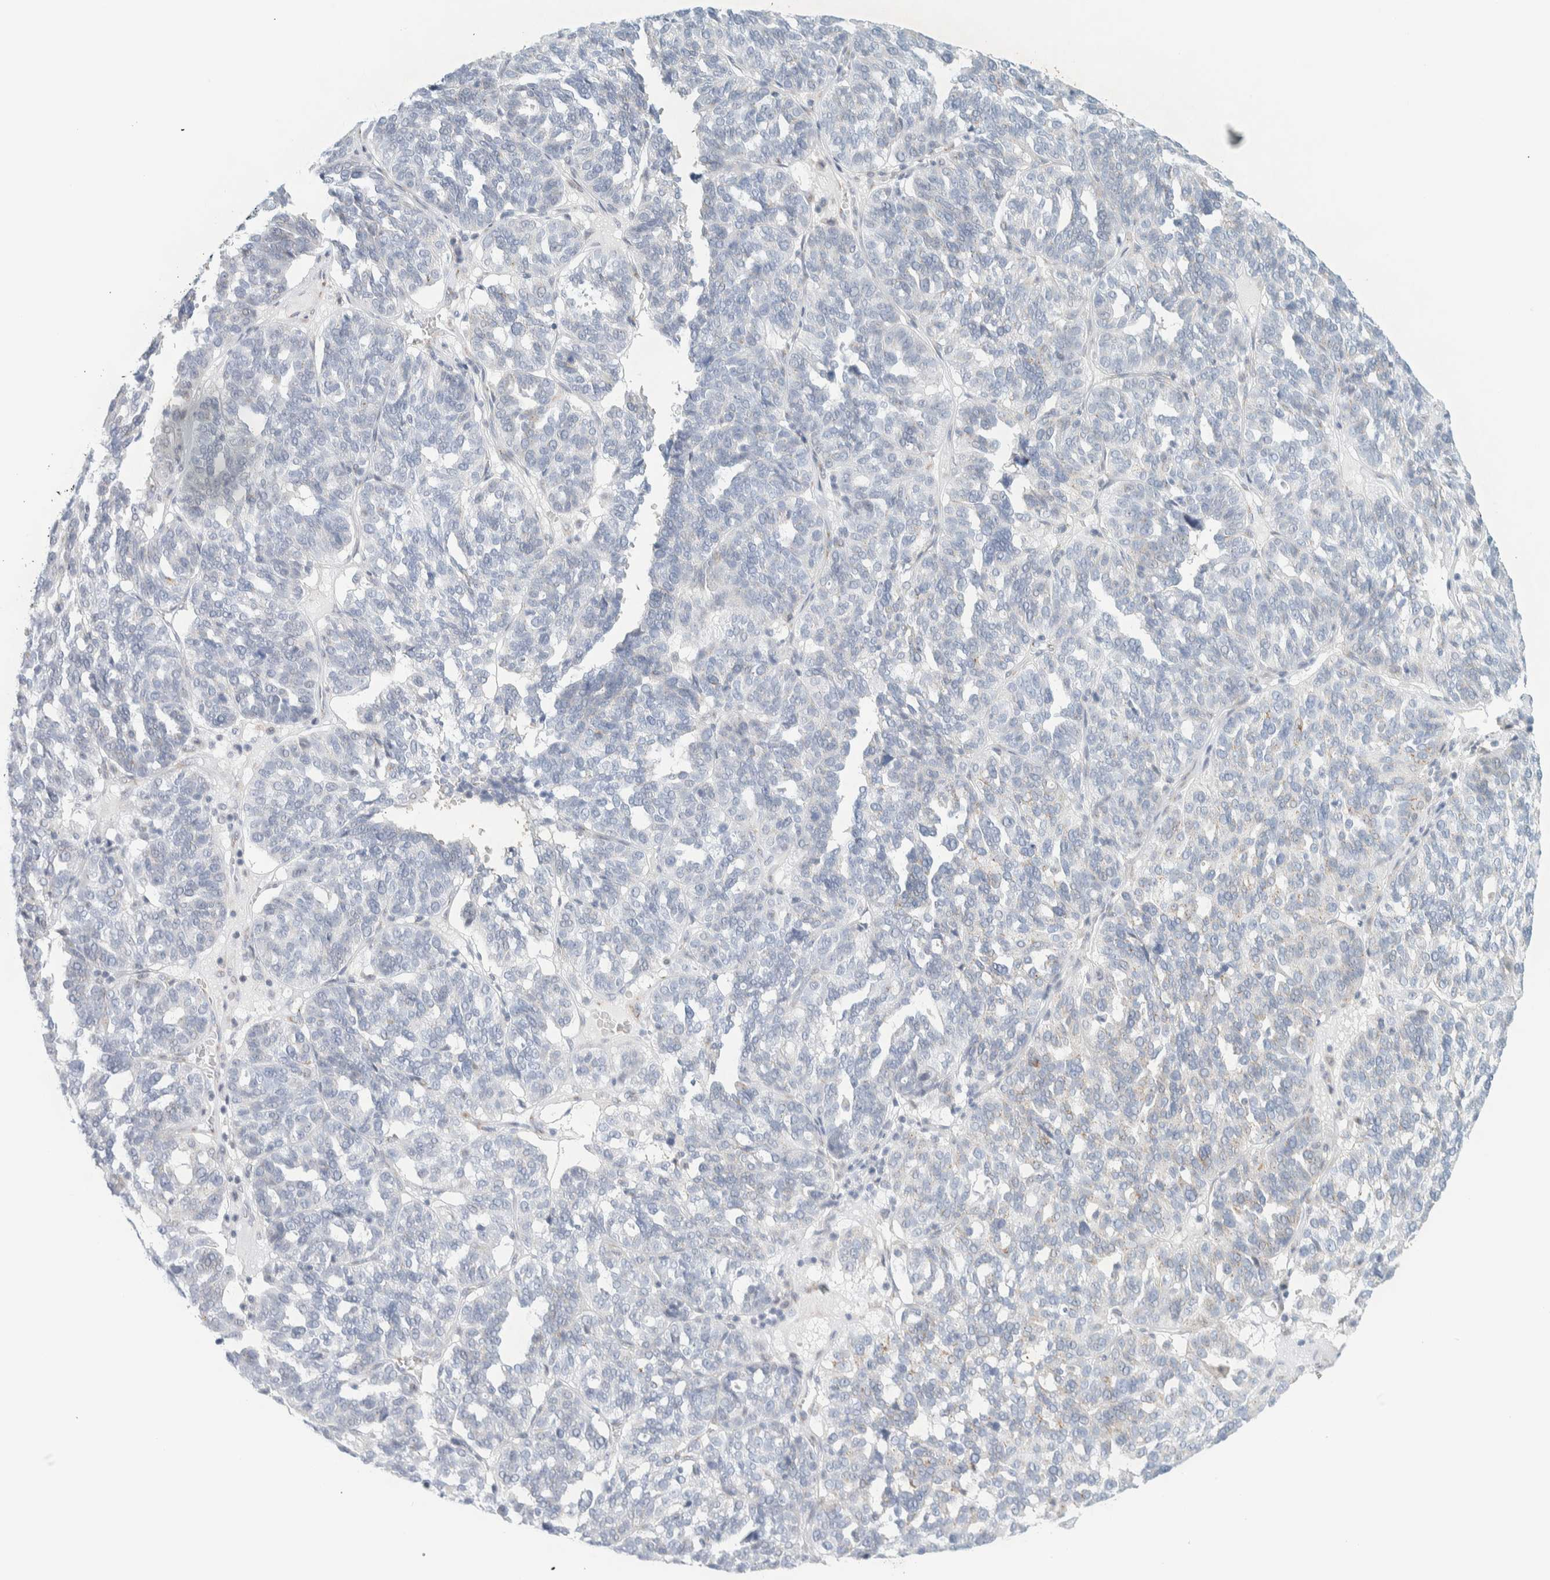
{"staining": {"intensity": "negative", "quantity": "none", "location": "none"}, "tissue": "ovarian cancer", "cell_type": "Tumor cells", "image_type": "cancer", "snomed": [{"axis": "morphology", "description": "Cystadenocarcinoma, serous, NOS"}, {"axis": "topography", "description": "Ovary"}], "caption": "Tumor cells are negative for protein expression in human ovarian cancer (serous cystadenocarcinoma).", "gene": "SPNS3", "patient": {"sex": "female", "age": 59}}